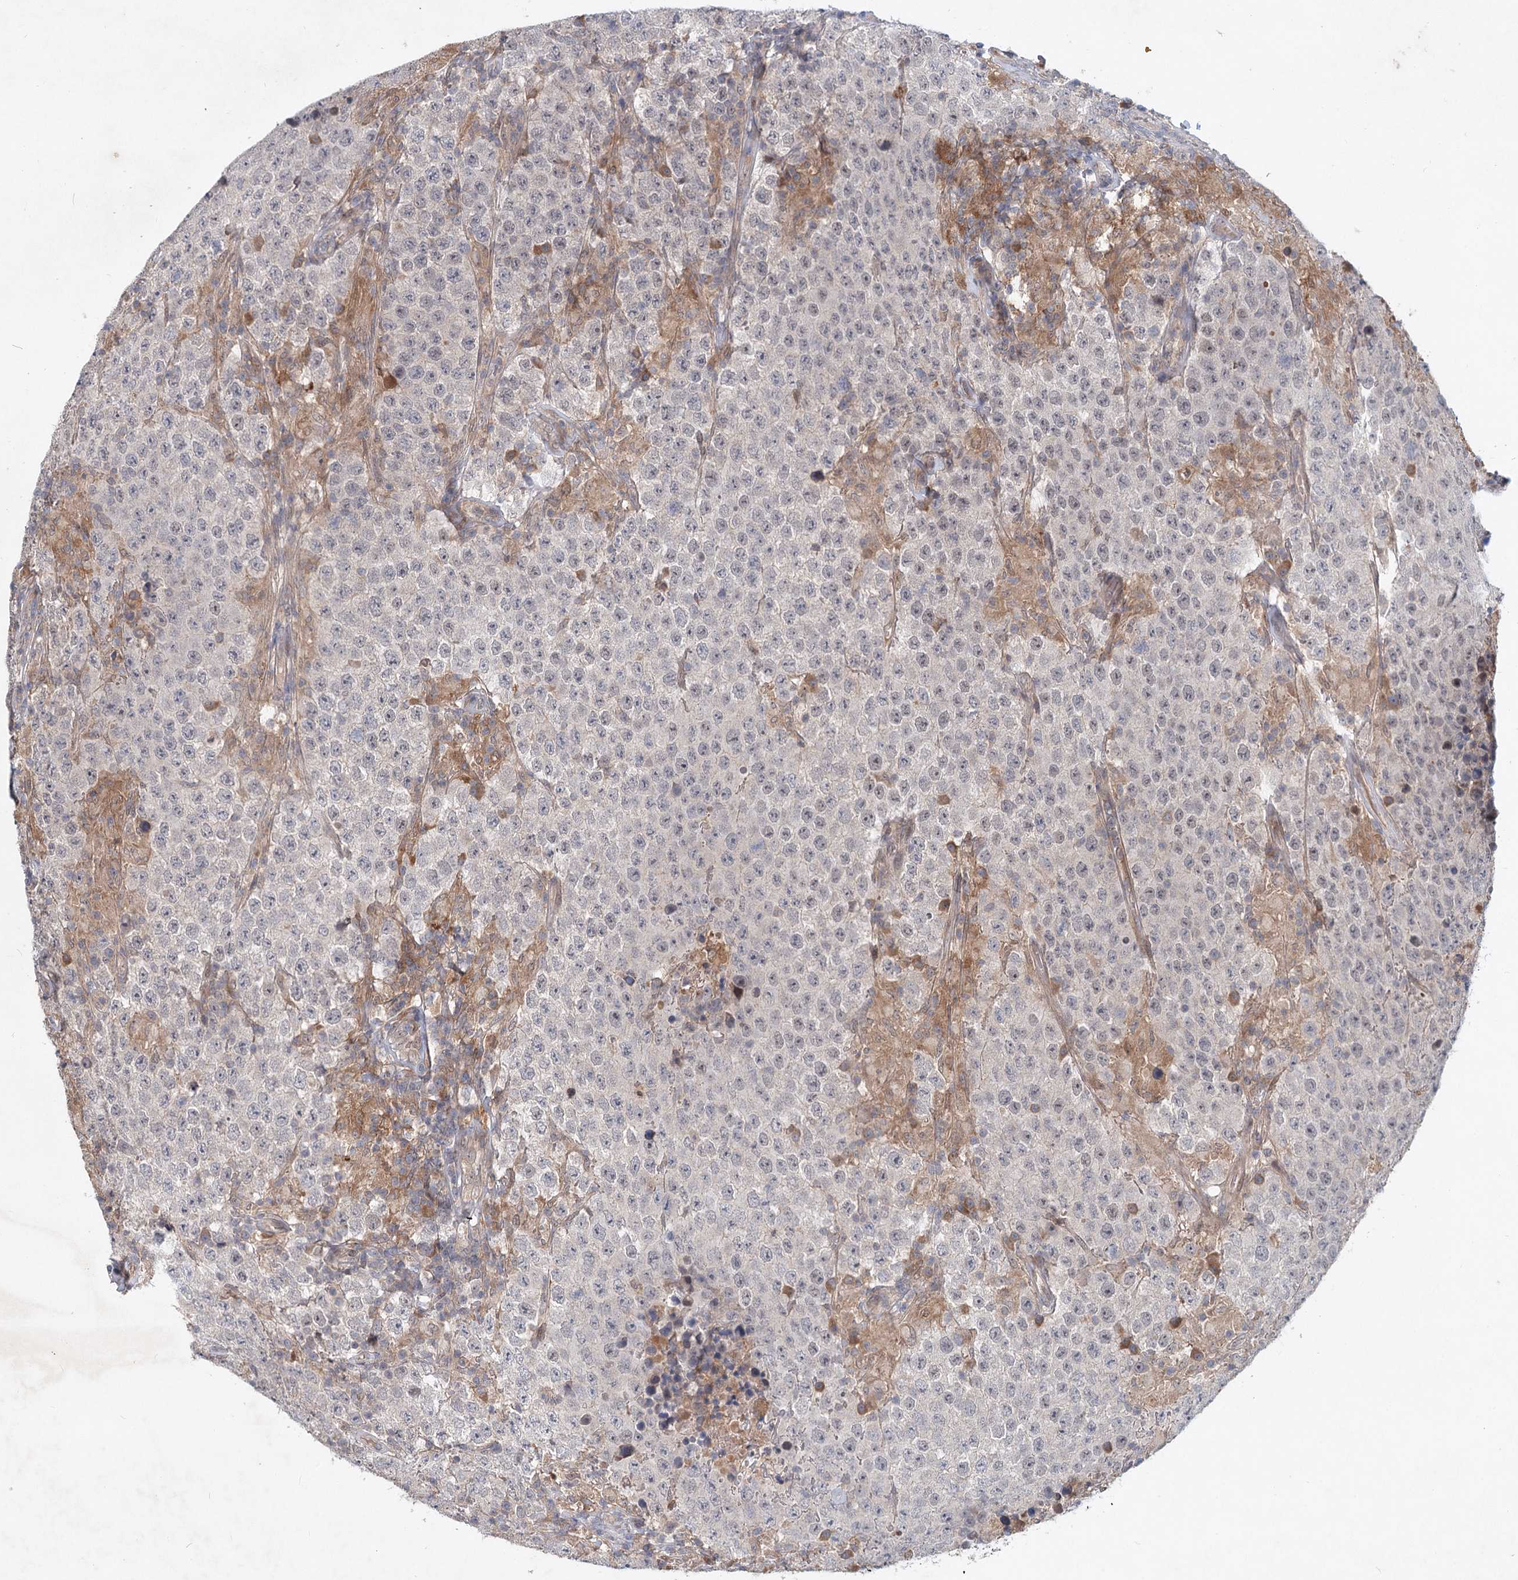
{"staining": {"intensity": "negative", "quantity": "none", "location": "none"}, "tissue": "testis cancer", "cell_type": "Tumor cells", "image_type": "cancer", "snomed": [{"axis": "morphology", "description": "Normal tissue, NOS"}, {"axis": "morphology", "description": "Urothelial carcinoma, High grade"}, {"axis": "morphology", "description": "Seminoma, NOS"}, {"axis": "morphology", "description": "Carcinoma, Embryonal, NOS"}, {"axis": "topography", "description": "Urinary bladder"}, {"axis": "topography", "description": "Testis"}], "caption": "Photomicrograph shows no protein positivity in tumor cells of seminoma (testis) tissue.", "gene": "AP3B1", "patient": {"sex": "male", "age": 41}}